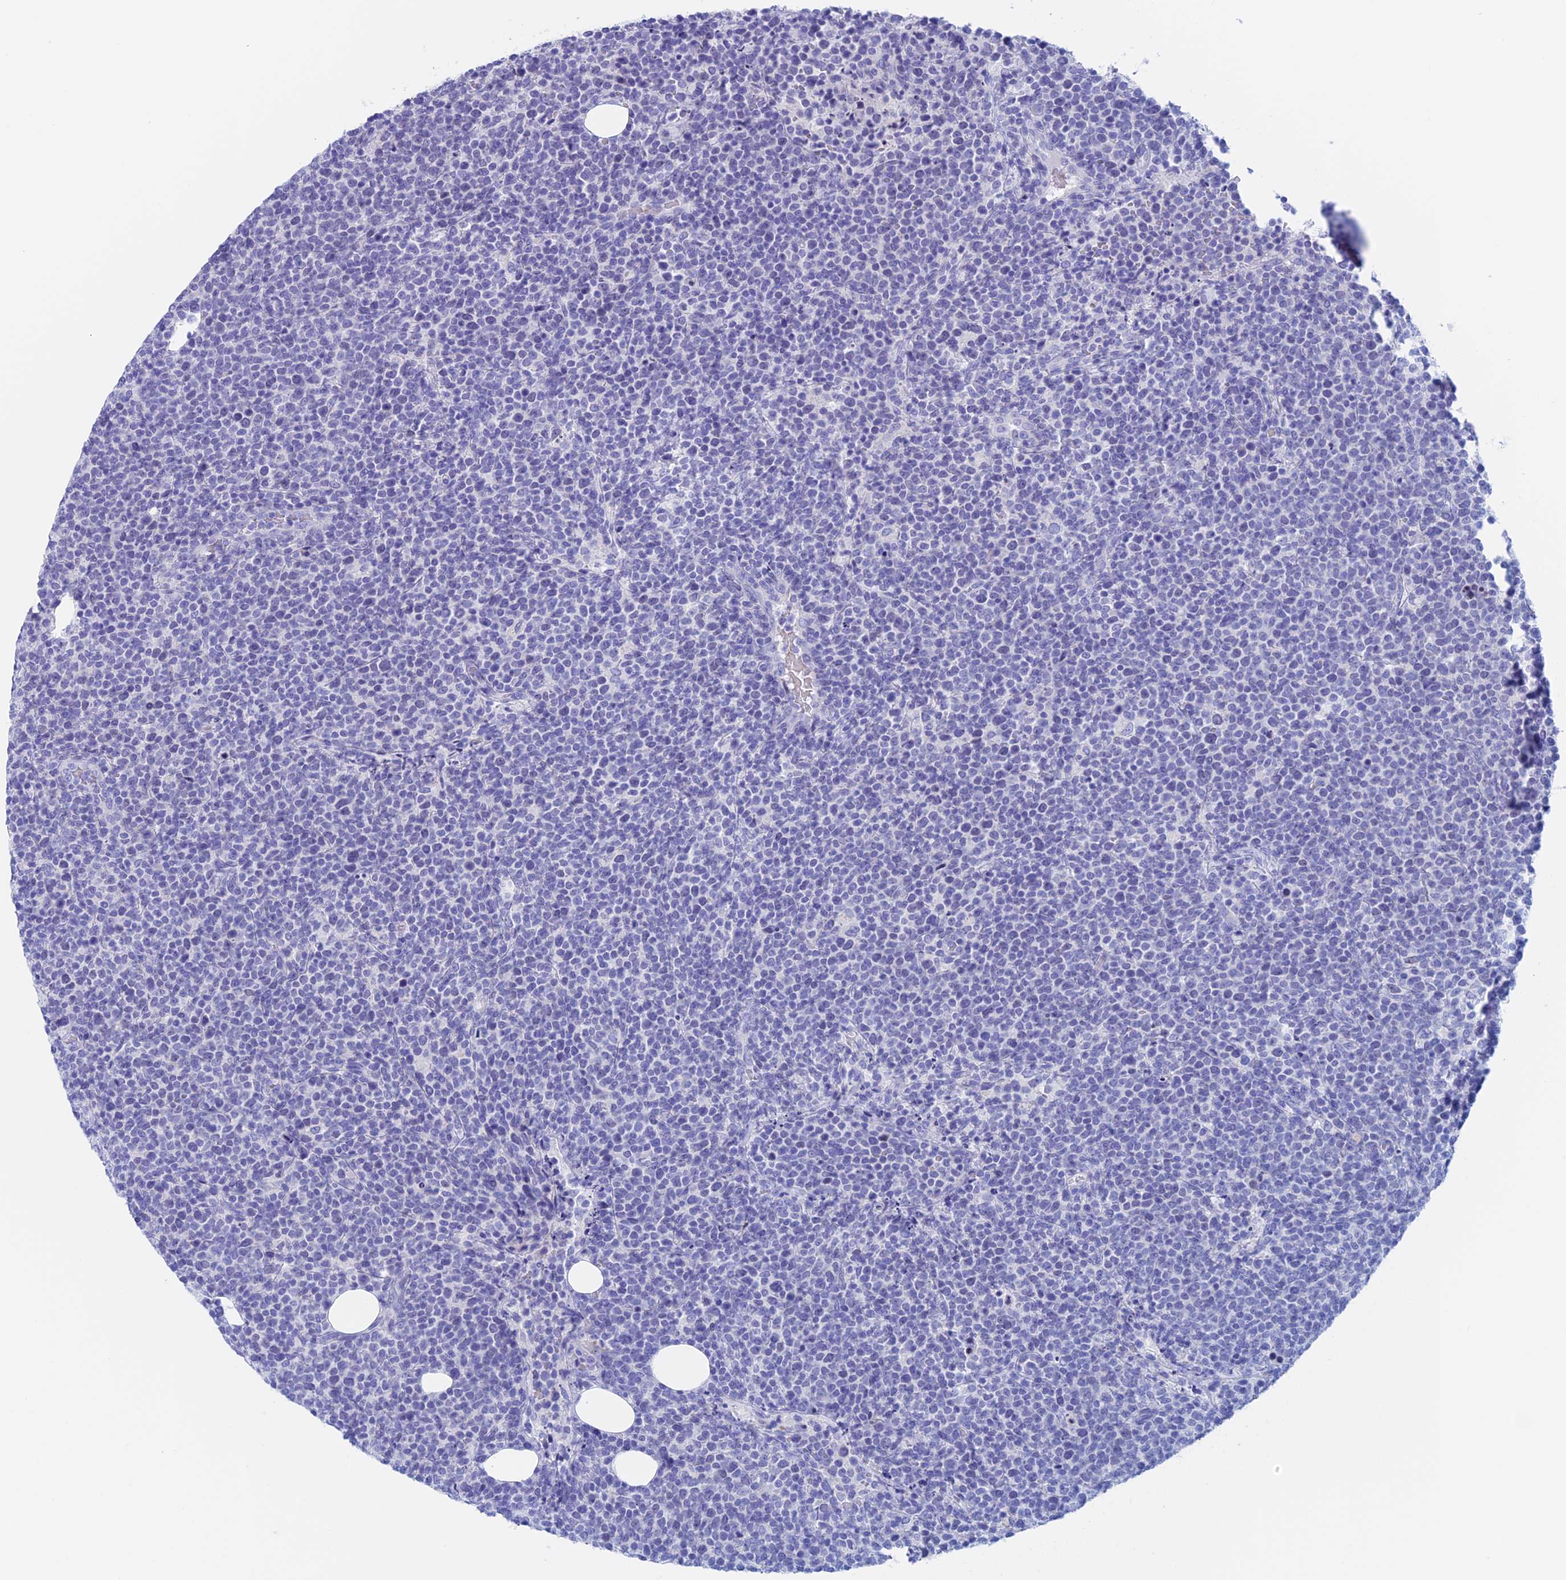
{"staining": {"intensity": "negative", "quantity": "none", "location": "none"}, "tissue": "lymphoma", "cell_type": "Tumor cells", "image_type": "cancer", "snomed": [{"axis": "morphology", "description": "Malignant lymphoma, non-Hodgkin's type, High grade"}, {"axis": "topography", "description": "Lymph node"}], "caption": "This is a photomicrograph of immunohistochemistry staining of lymphoma, which shows no expression in tumor cells.", "gene": "PSMC3IP", "patient": {"sex": "male", "age": 61}}